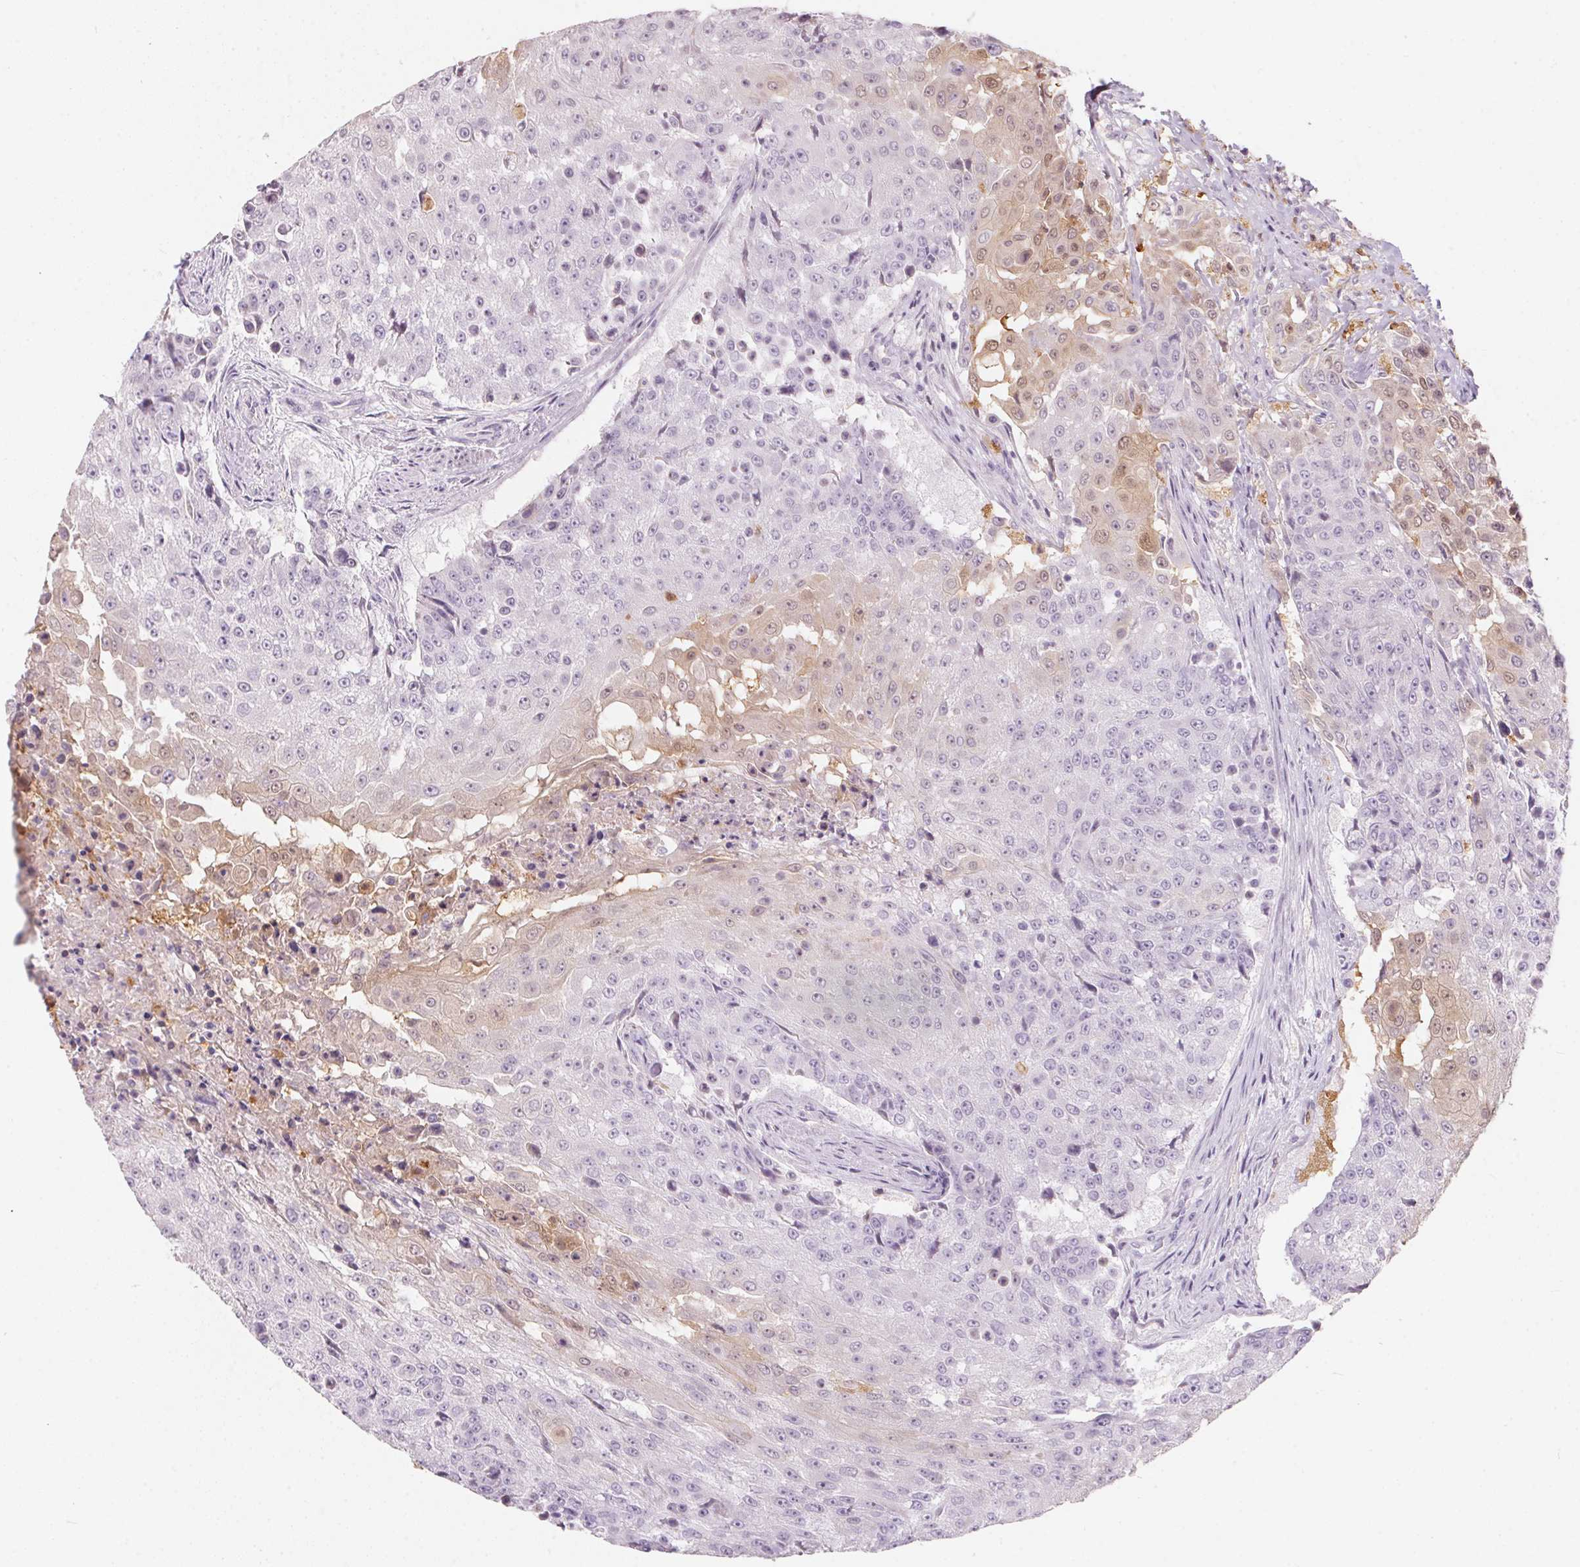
{"staining": {"intensity": "weak", "quantity": "<25%", "location": "cytoplasmic/membranous,nuclear"}, "tissue": "urothelial cancer", "cell_type": "Tumor cells", "image_type": "cancer", "snomed": [{"axis": "morphology", "description": "Urothelial carcinoma, High grade"}, {"axis": "topography", "description": "Urinary bladder"}], "caption": "A histopathology image of urothelial cancer stained for a protein exhibits no brown staining in tumor cells.", "gene": "SERPINB1", "patient": {"sex": "female", "age": 63}}